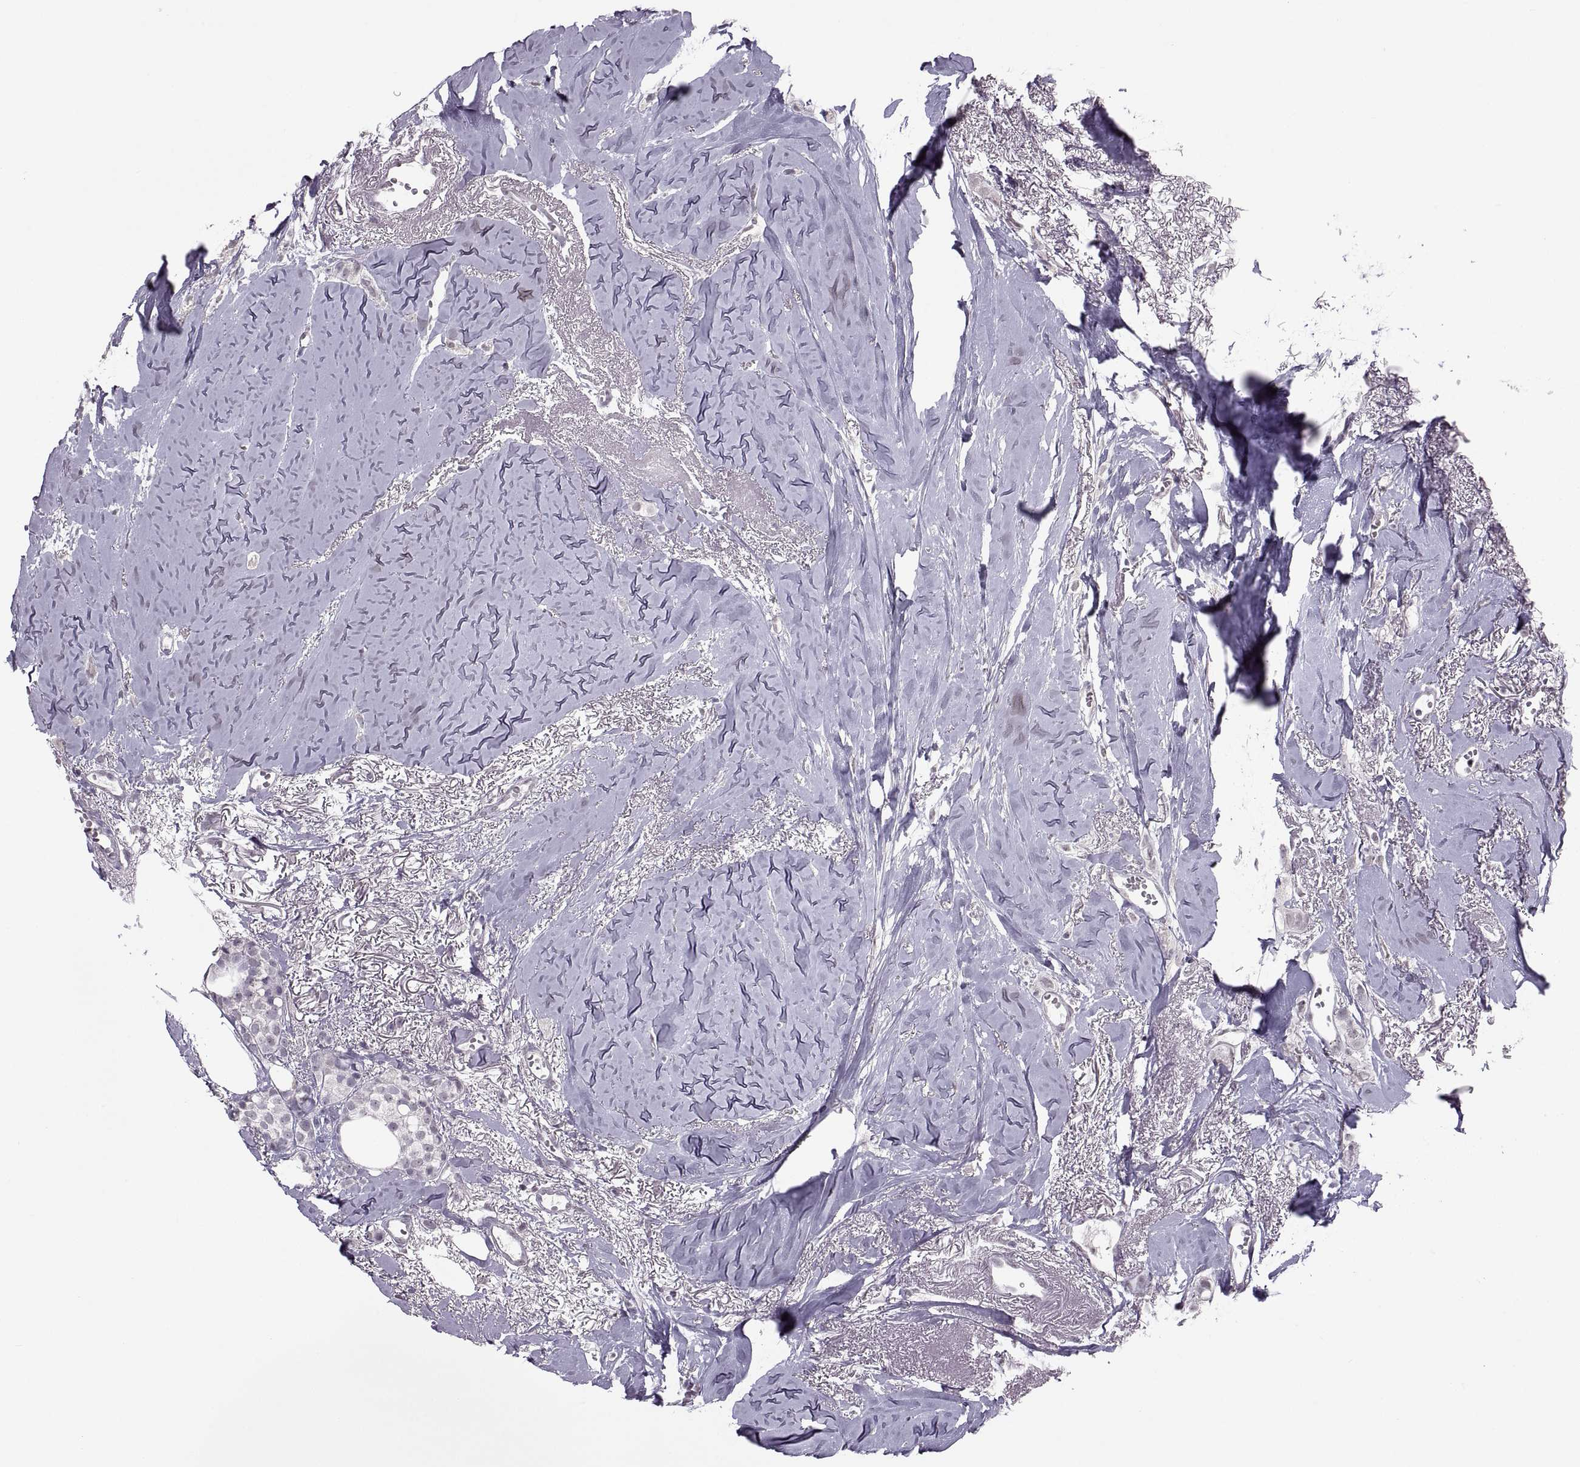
{"staining": {"intensity": "negative", "quantity": "none", "location": "none"}, "tissue": "breast cancer", "cell_type": "Tumor cells", "image_type": "cancer", "snomed": [{"axis": "morphology", "description": "Duct carcinoma"}, {"axis": "topography", "description": "Breast"}], "caption": "Immunohistochemistry of breast cancer displays no expression in tumor cells.", "gene": "OTP", "patient": {"sex": "female", "age": 85}}